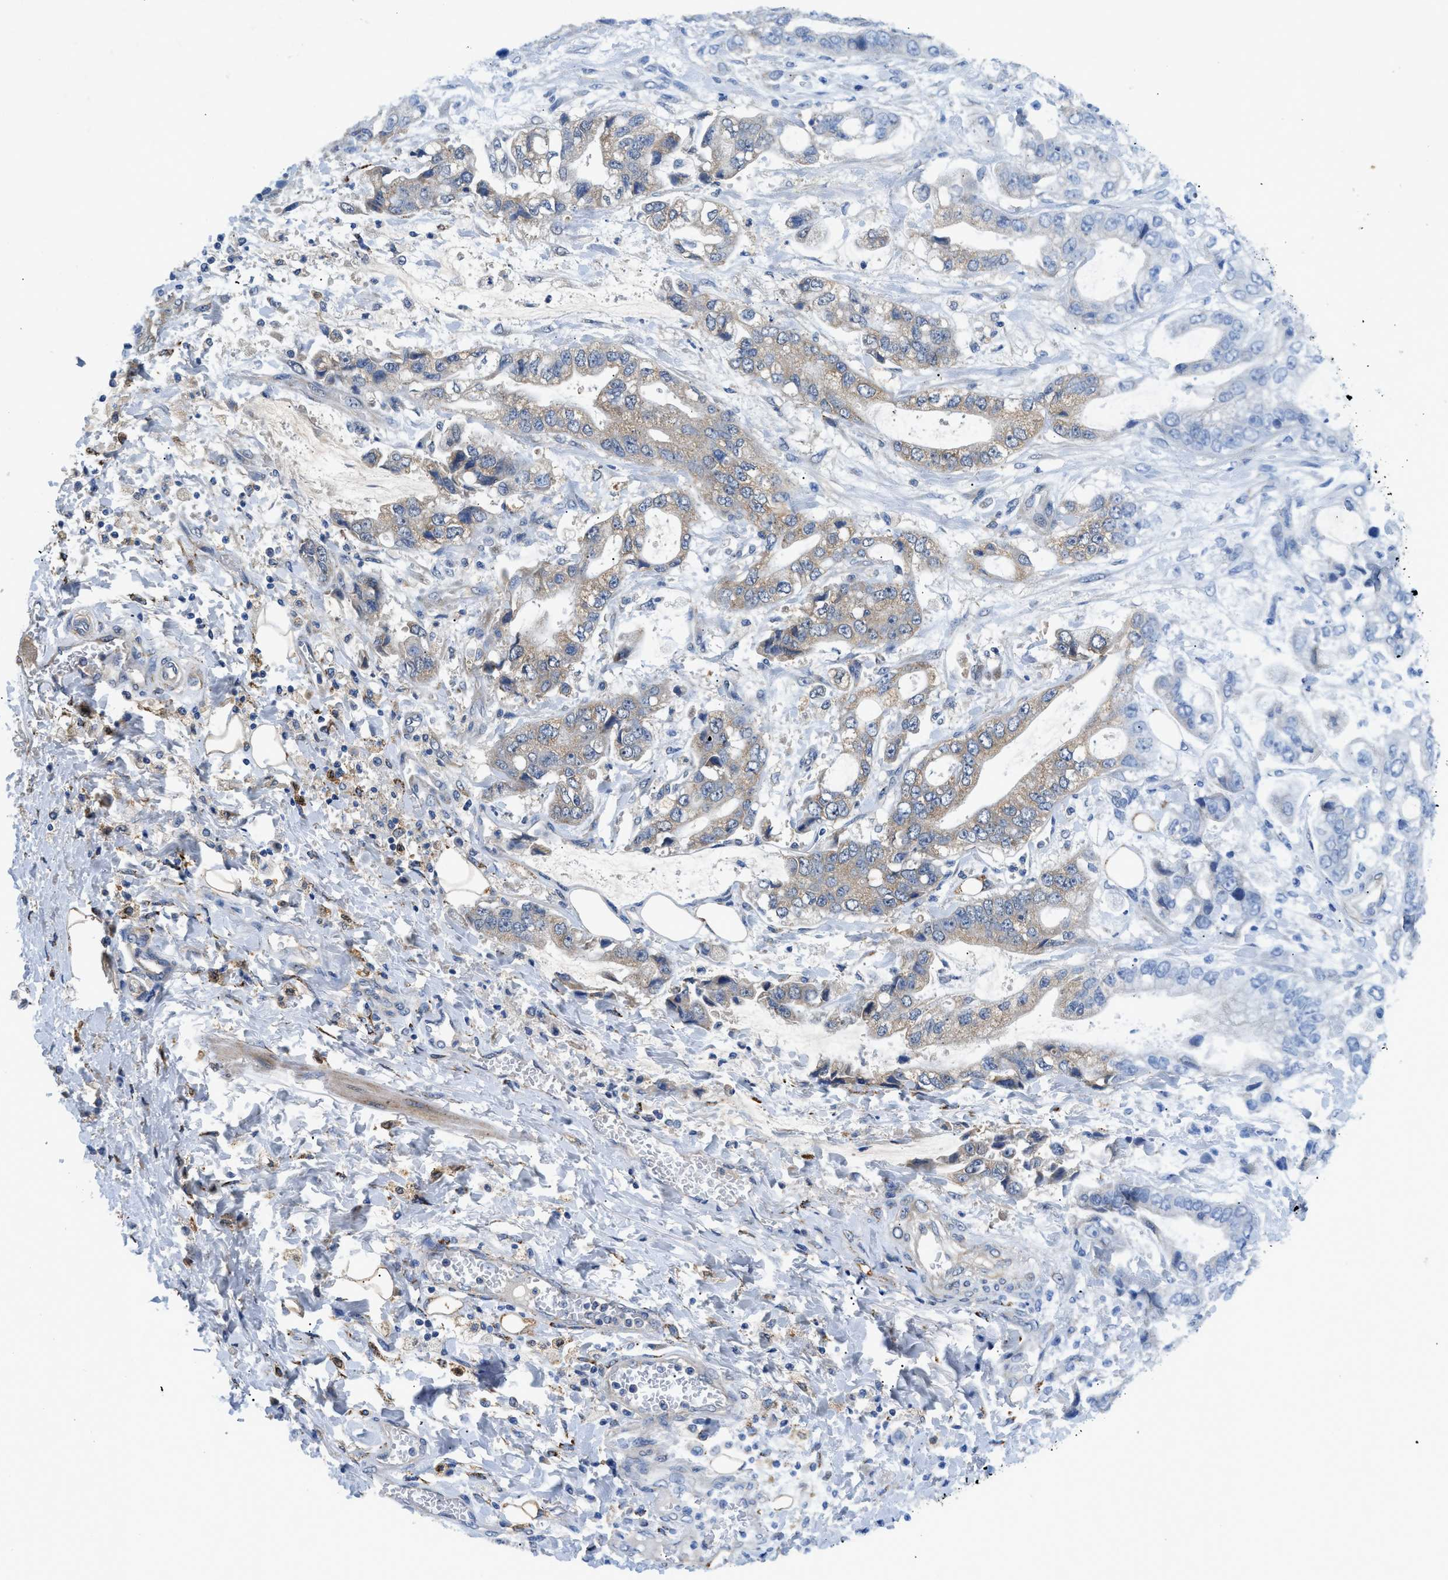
{"staining": {"intensity": "weak", "quantity": "25%-75%", "location": "cytoplasmic/membranous"}, "tissue": "stomach cancer", "cell_type": "Tumor cells", "image_type": "cancer", "snomed": [{"axis": "morphology", "description": "Normal tissue, NOS"}, {"axis": "morphology", "description": "Adenocarcinoma, NOS"}, {"axis": "topography", "description": "Stomach"}], "caption": "Weak cytoplasmic/membranous expression is appreciated in approximately 25%-75% of tumor cells in stomach cancer. The protein is stained brown, and the nuclei are stained in blue (DAB IHC with brightfield microscopy, high magnification).", "gene": "CDK15", "patient": {"sex": "male", "age": 62}}